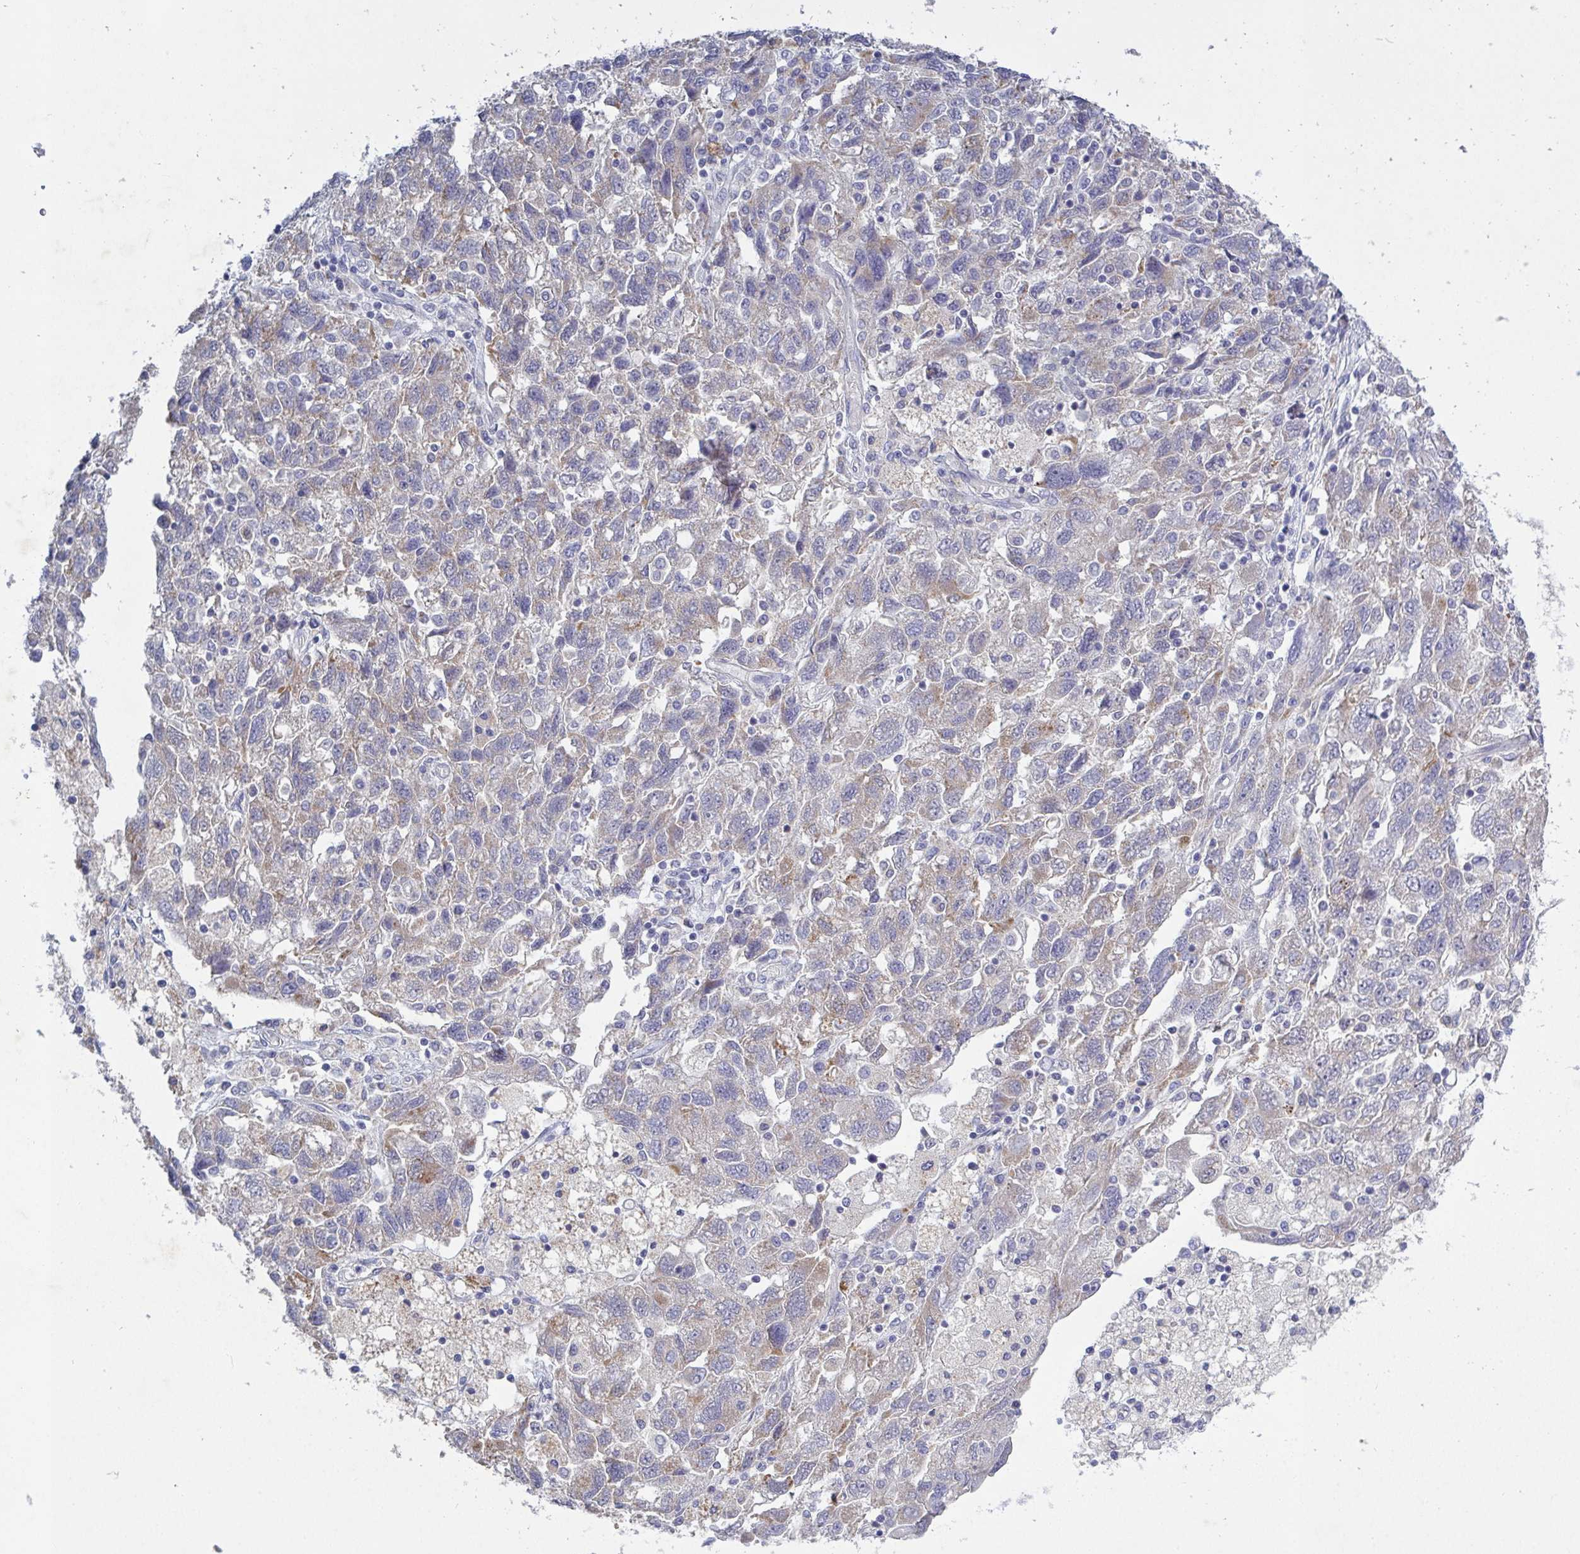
{"staining": {"intensity": "weak", "quantity": "25%-75%", "location": "cytoplasmic/membranous"}, "tissue": "ovarian cancer", "cell_type": "Tumor cells", "image_type": "cancer", "snomed": [{"axis": "morphology", "description": "Carcinoma, NOS"}, {"axis": "morphology", "description": "Cystadenocarcinoma, serous, NOS"}, {"axis": "topography", "description": "Ovary"}], "caption": "Human ovarian carcinoma stained for a protein (brown) reveals weak cytoplasmic/membranous positive expression in approximately 25%-75% of tumor cells.", "gene": "GALNT13", "patient": {"sex": "female", "age": 69}}